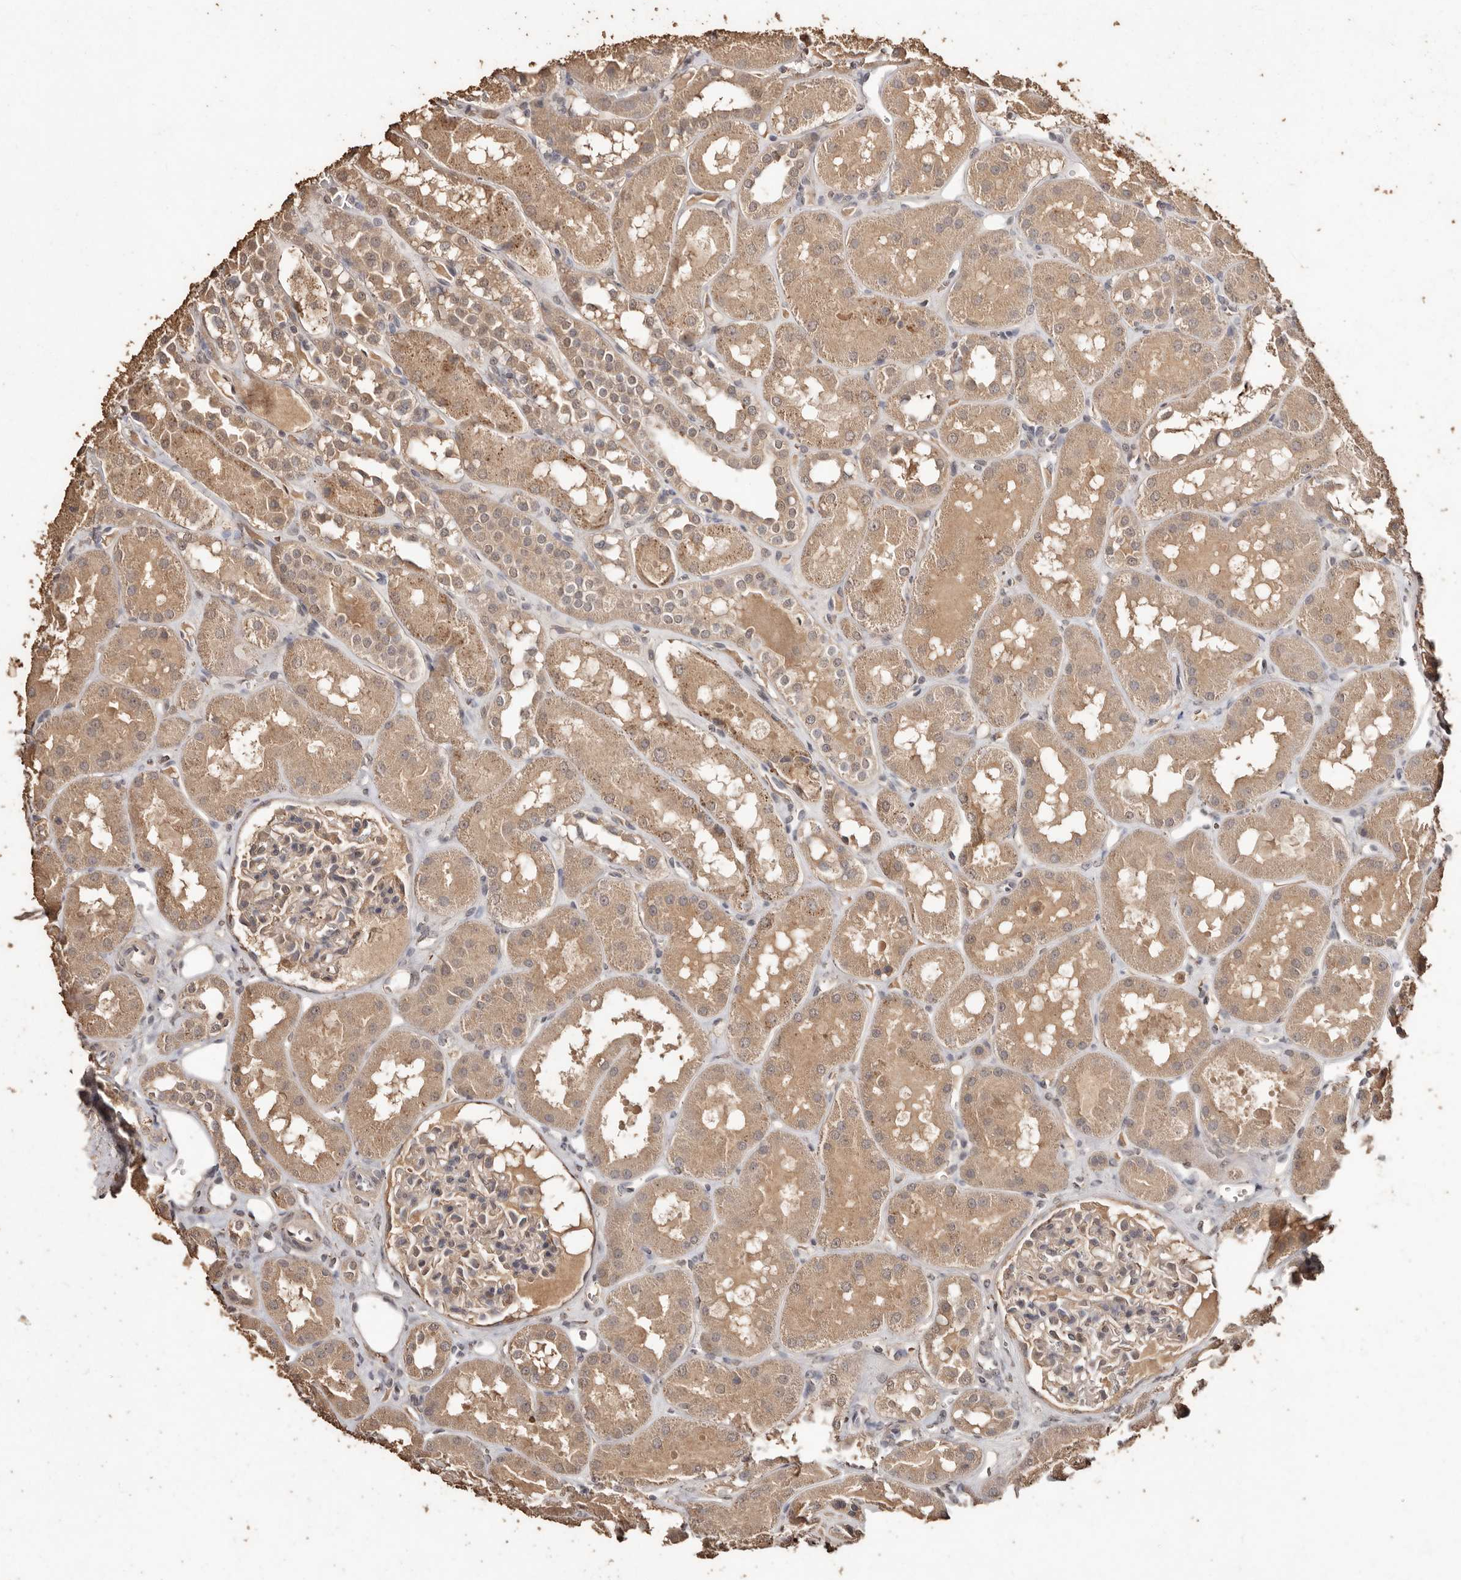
{"staining": {"intensity": "moderate", "quantity": "<25%", "location": "cytoplasmic/membranous"}, "tissue": "kidney", "cell_type": "Cells in glomeruli", "image_type": "normal", "snomed": [{"axis": "morphology", "description": "Normal tissue, NOS"}, {"axis": "topography", "description": "Kidney"}], "caption": "Protein expression analysis of benign human kidney reveals moderate cytoplasmic/membranous staining in approximately <25% of cells in glomeruli.", "gene": "PKDCC", "patient": {"sex": "male", "age": 16}}